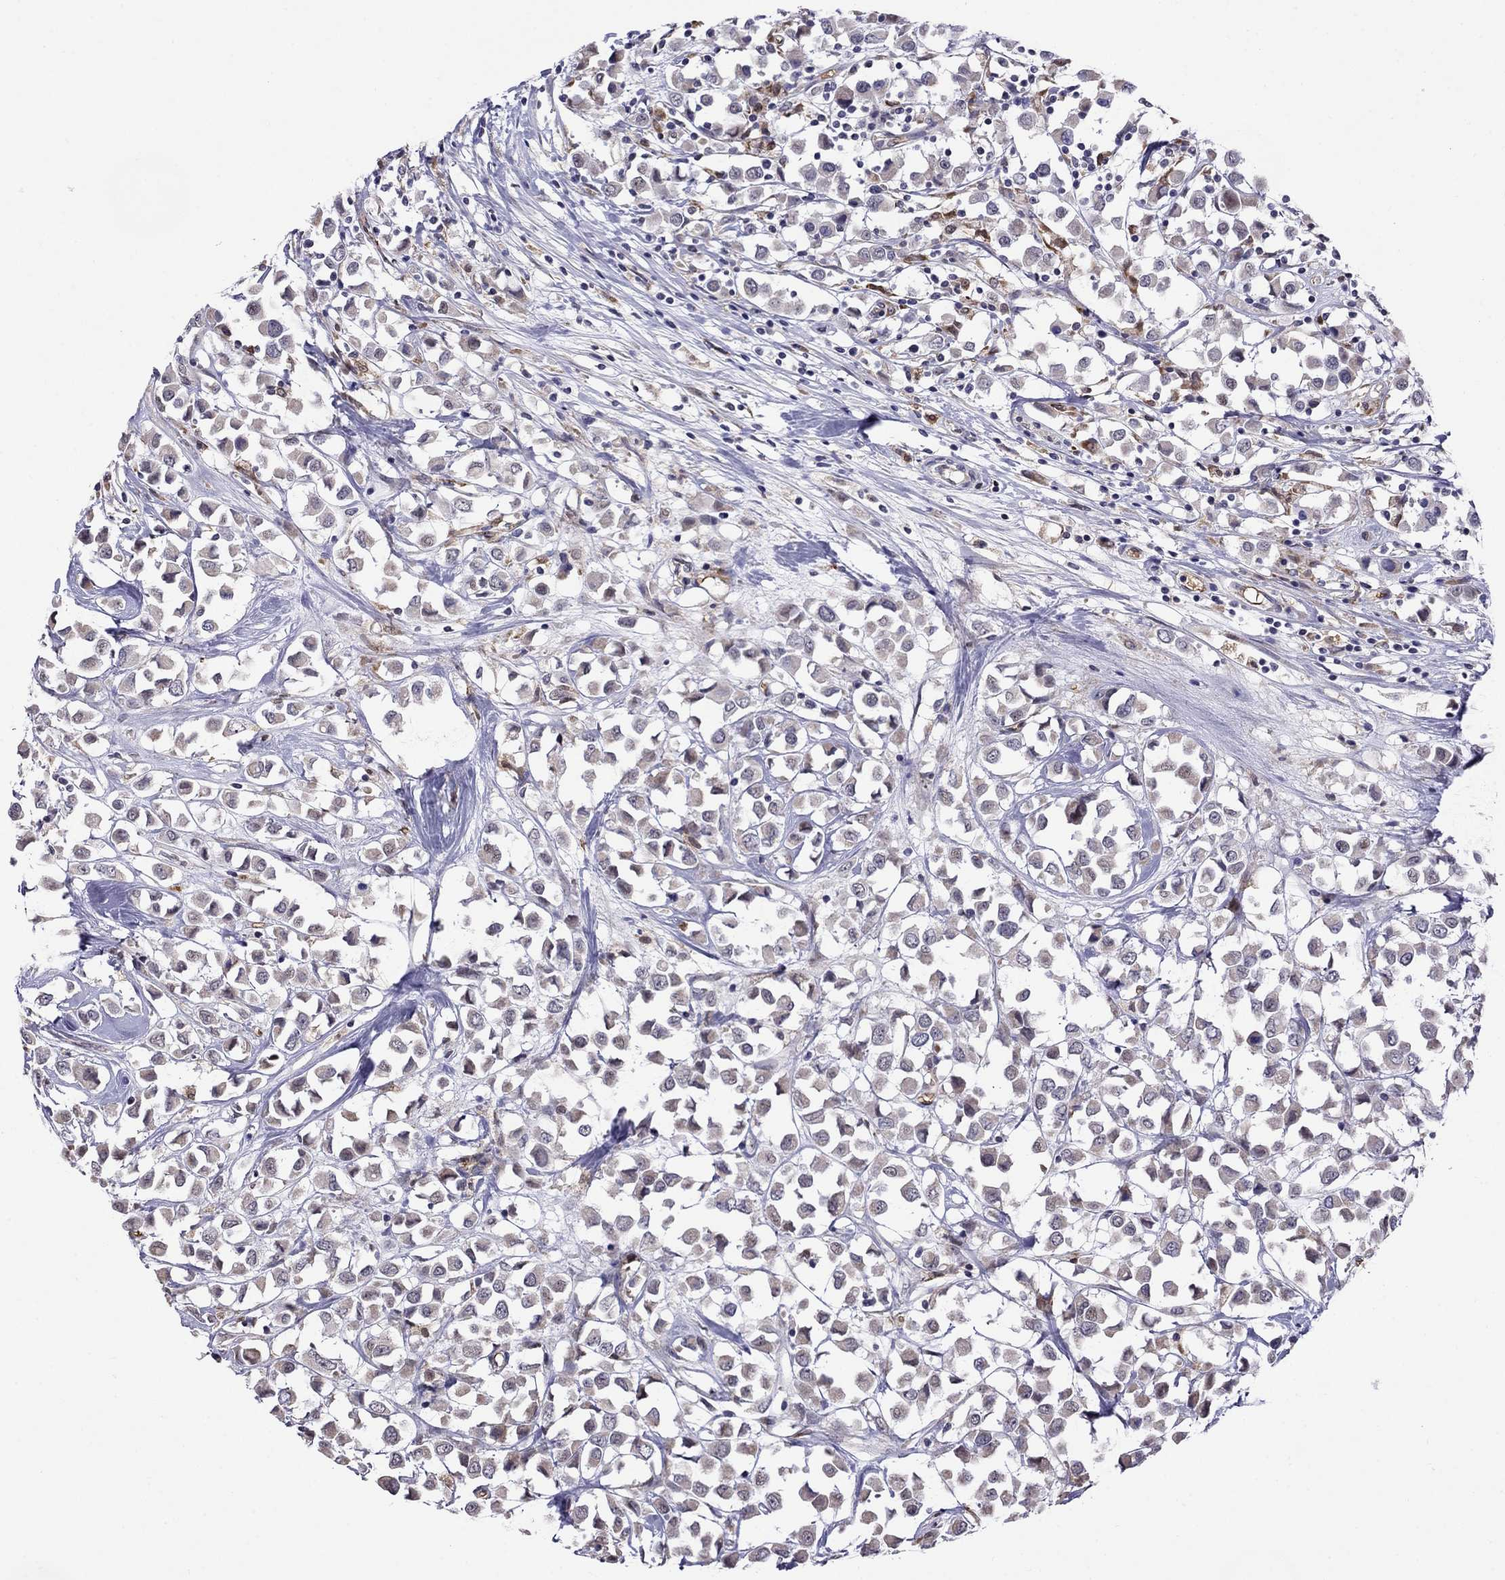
{"staining": {"intensity": "weak", "quantity": "<25%", "location": "cytoplasmic/membranous"}, "tissue": "breast cancer", "cell_type": "Tumor cells", "image_type": "cancer", "snomed": [{"axis": "morphology", "description": "Duct carcinoma"}, {"axis": "topography", "description": "Breast"}], "caption": "The immunohistochemistry histopathology image has no significant positivity in tumor cells of breast cancer tissue.", "gene": "ADAM28", "patient": {"sex": "female", "age": 61}}